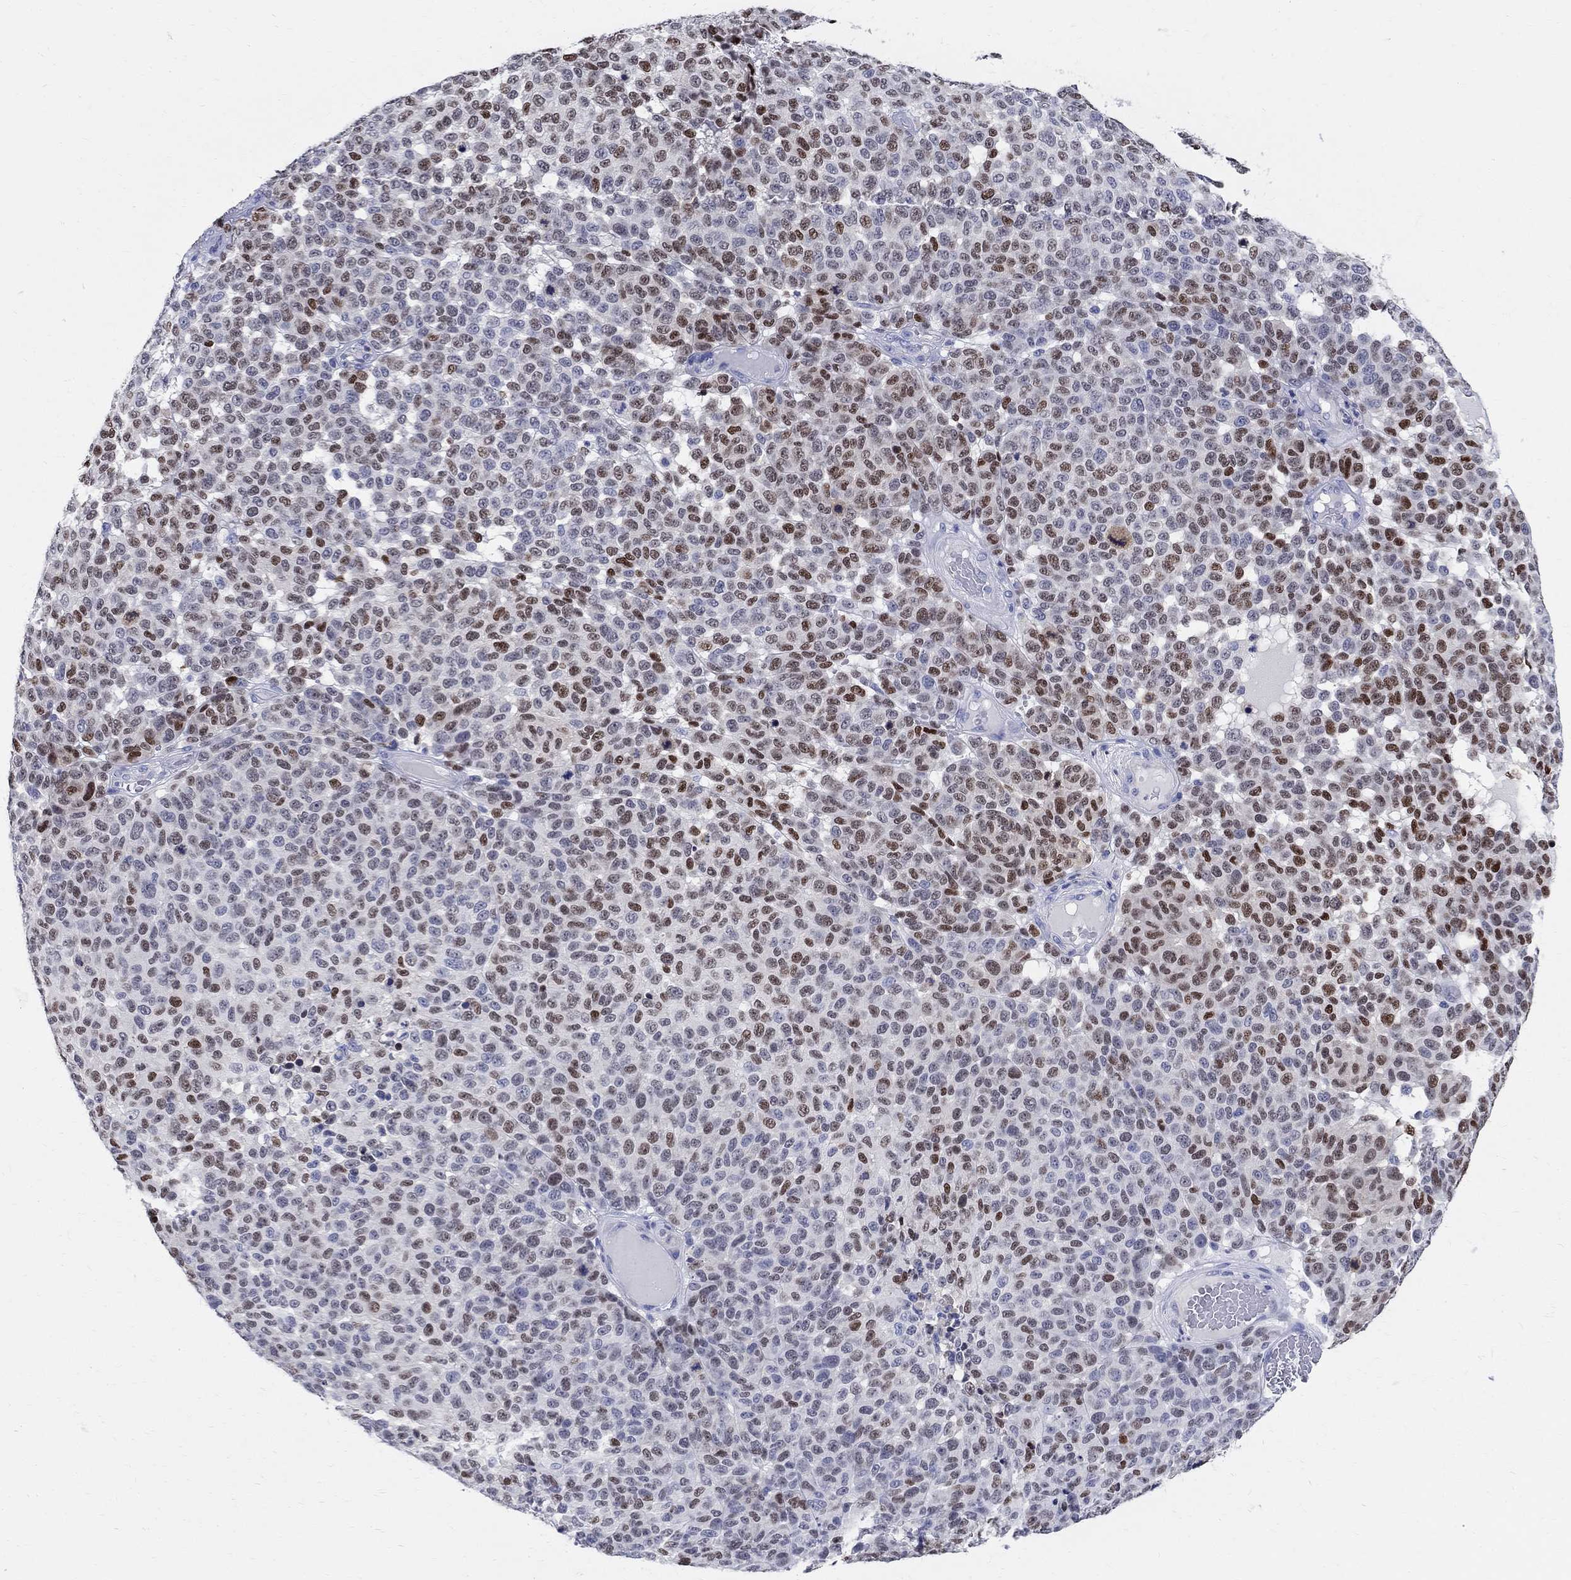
{"staining": {"intensity": "moderate", "quantity": "<25%", "location": "nuclear"}, "tissue": "melanoma", "cell_type": "Tumor cells", "image_type": "cancer", "snomed": [{"axis": "morphology", "description": "Malignant melanoma, NOS"}, {"axis": "topography", "description": "Skin"}], "caption": "A histopathology image showing moderate nuclear expression in approximately <25% of tumor cells in melanoma, as visualized by brown immunohistochemical staining.", "gene": "SOX2", "patient": {"sex": "female", "age": 95}}